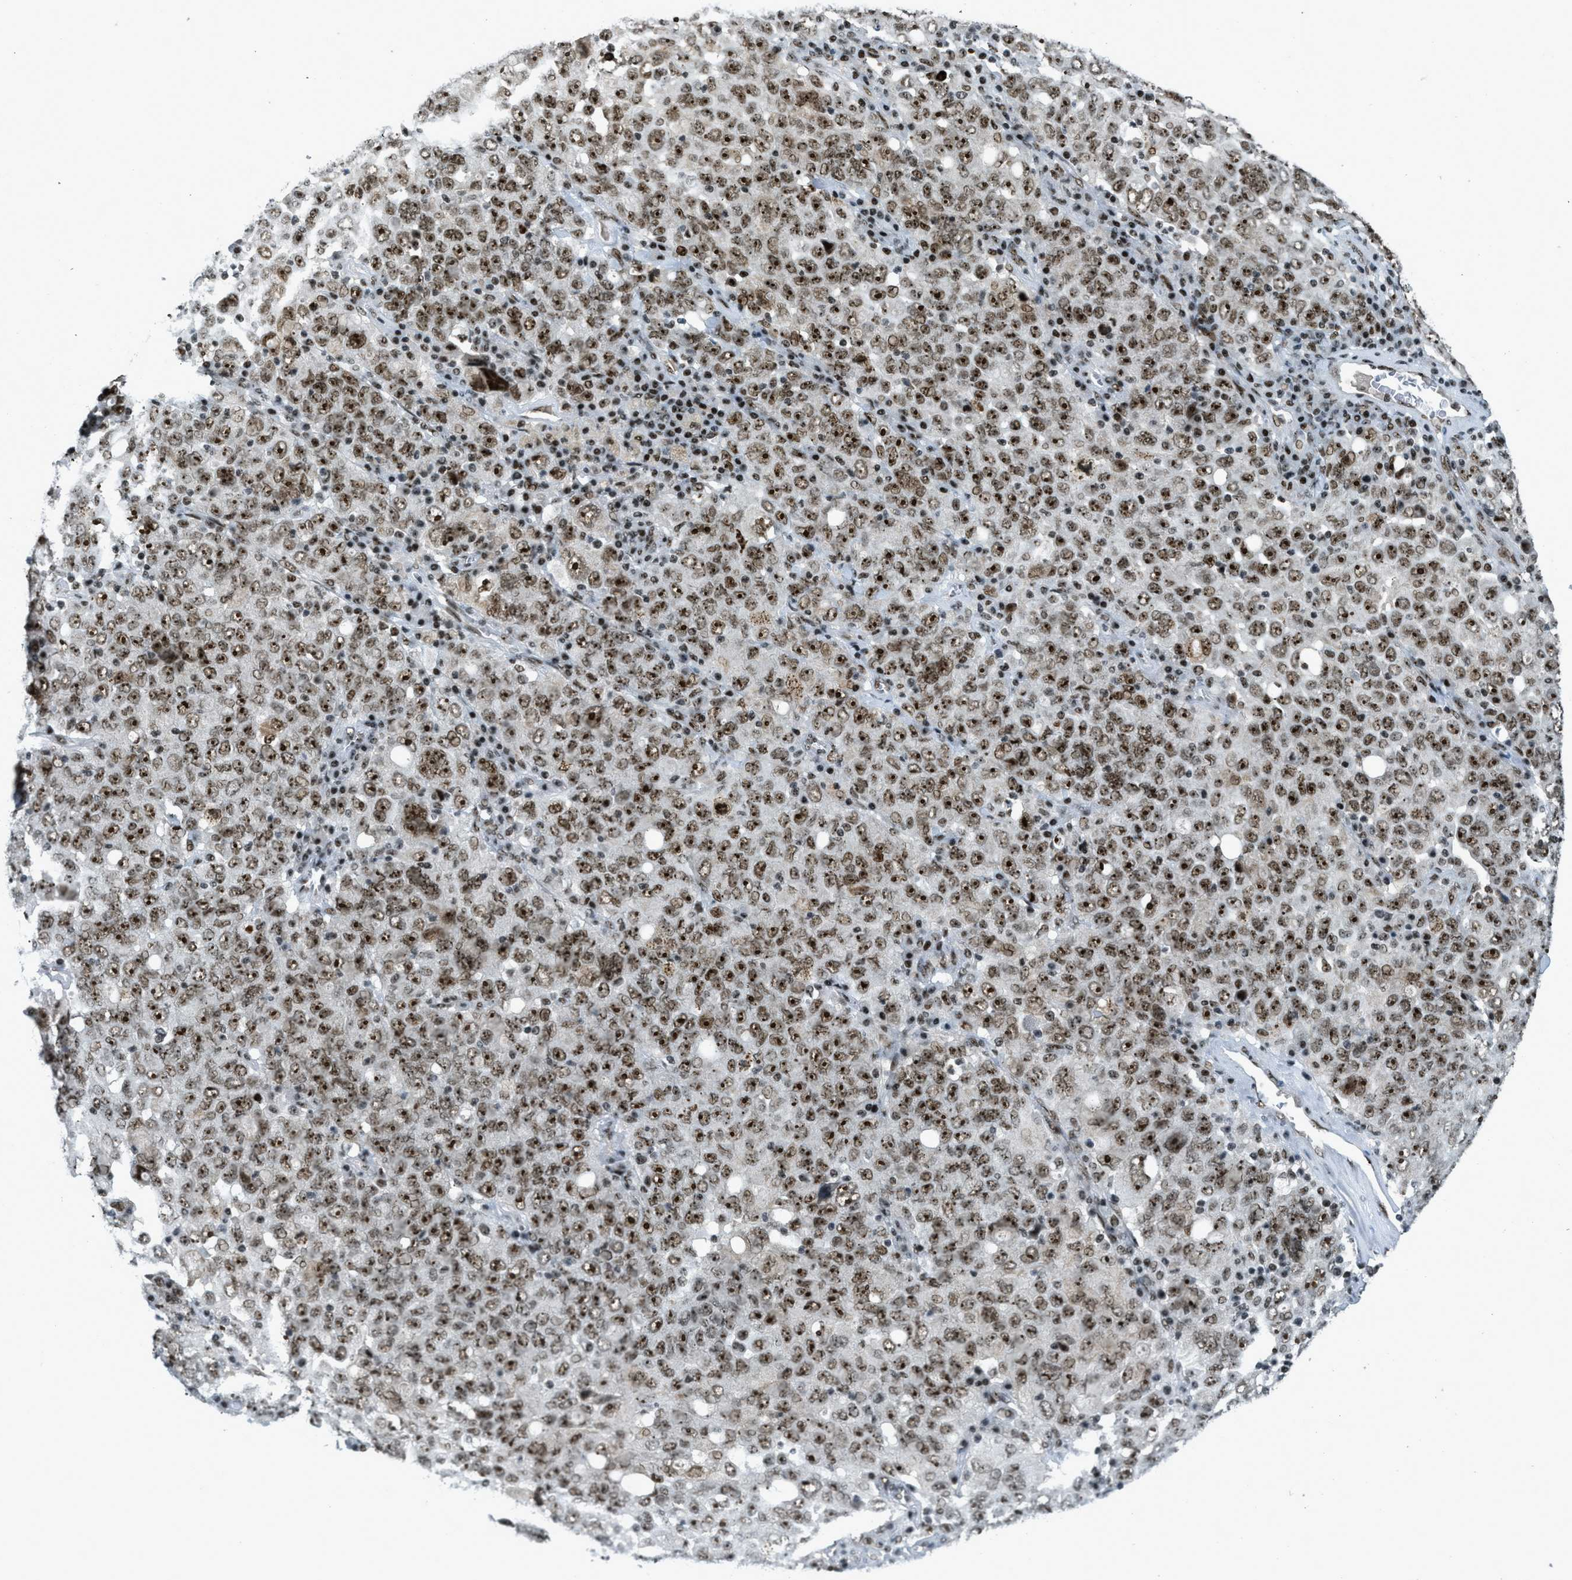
{"staining": {"intensity": "strong", "quantity": ">75%", "location": "nuclear"}, "tissue": "ovarian cancer", "cell_type": "Tumor cells", "image_type": "cancer", "snomed": [{"axis": "morphology", "description": "Carcinoma, endometroid"}, {"axis": "topography", "description": "Ovary"}], "caption": "Ovarian endometroid carcinoma stained for a protein shows strong nuclear positivity in tumor cells.", "gene": "URB1", "patient": {"sex": "female", "age": 62}}